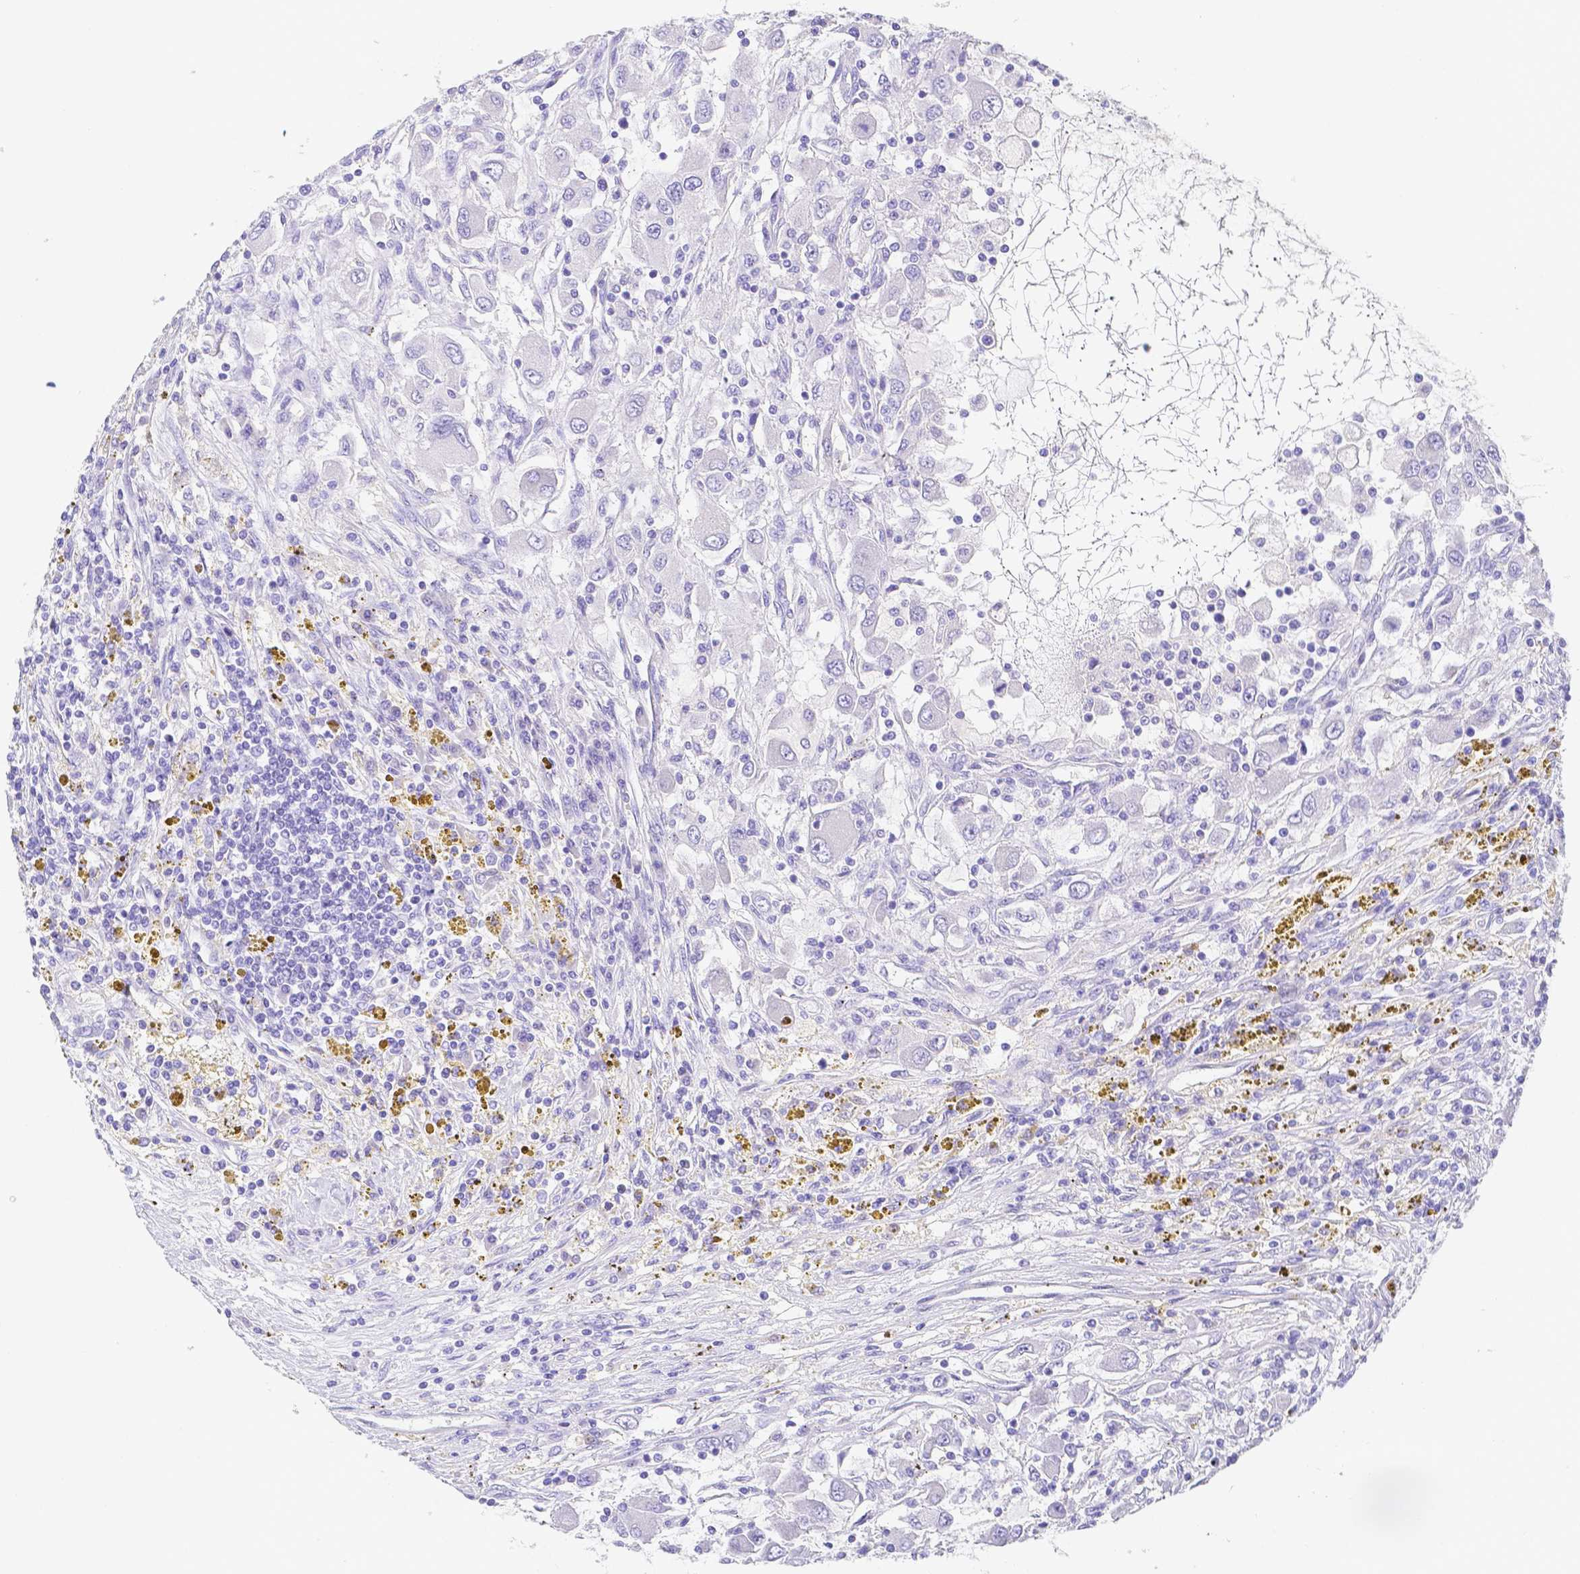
{"staining": {"intensity": "negative", "quantity": "none", "location": "none"}, "tissue": "renal cancer", "cell_type": "Tumor cells", "image_type": "cancer", "snomed": [{"axis": "morphology", "description": "Adenocarcinoma, NOS"}, {"axis": "topography", "description": "Kidney"}], "caption": "Adenocarcinoma (renal) stained for a protein using immunohistochemistry (IHC) reveals no expression tumor cells.", "gene": "ZG16B", "patient": {"sex": "female", "age": 67}}